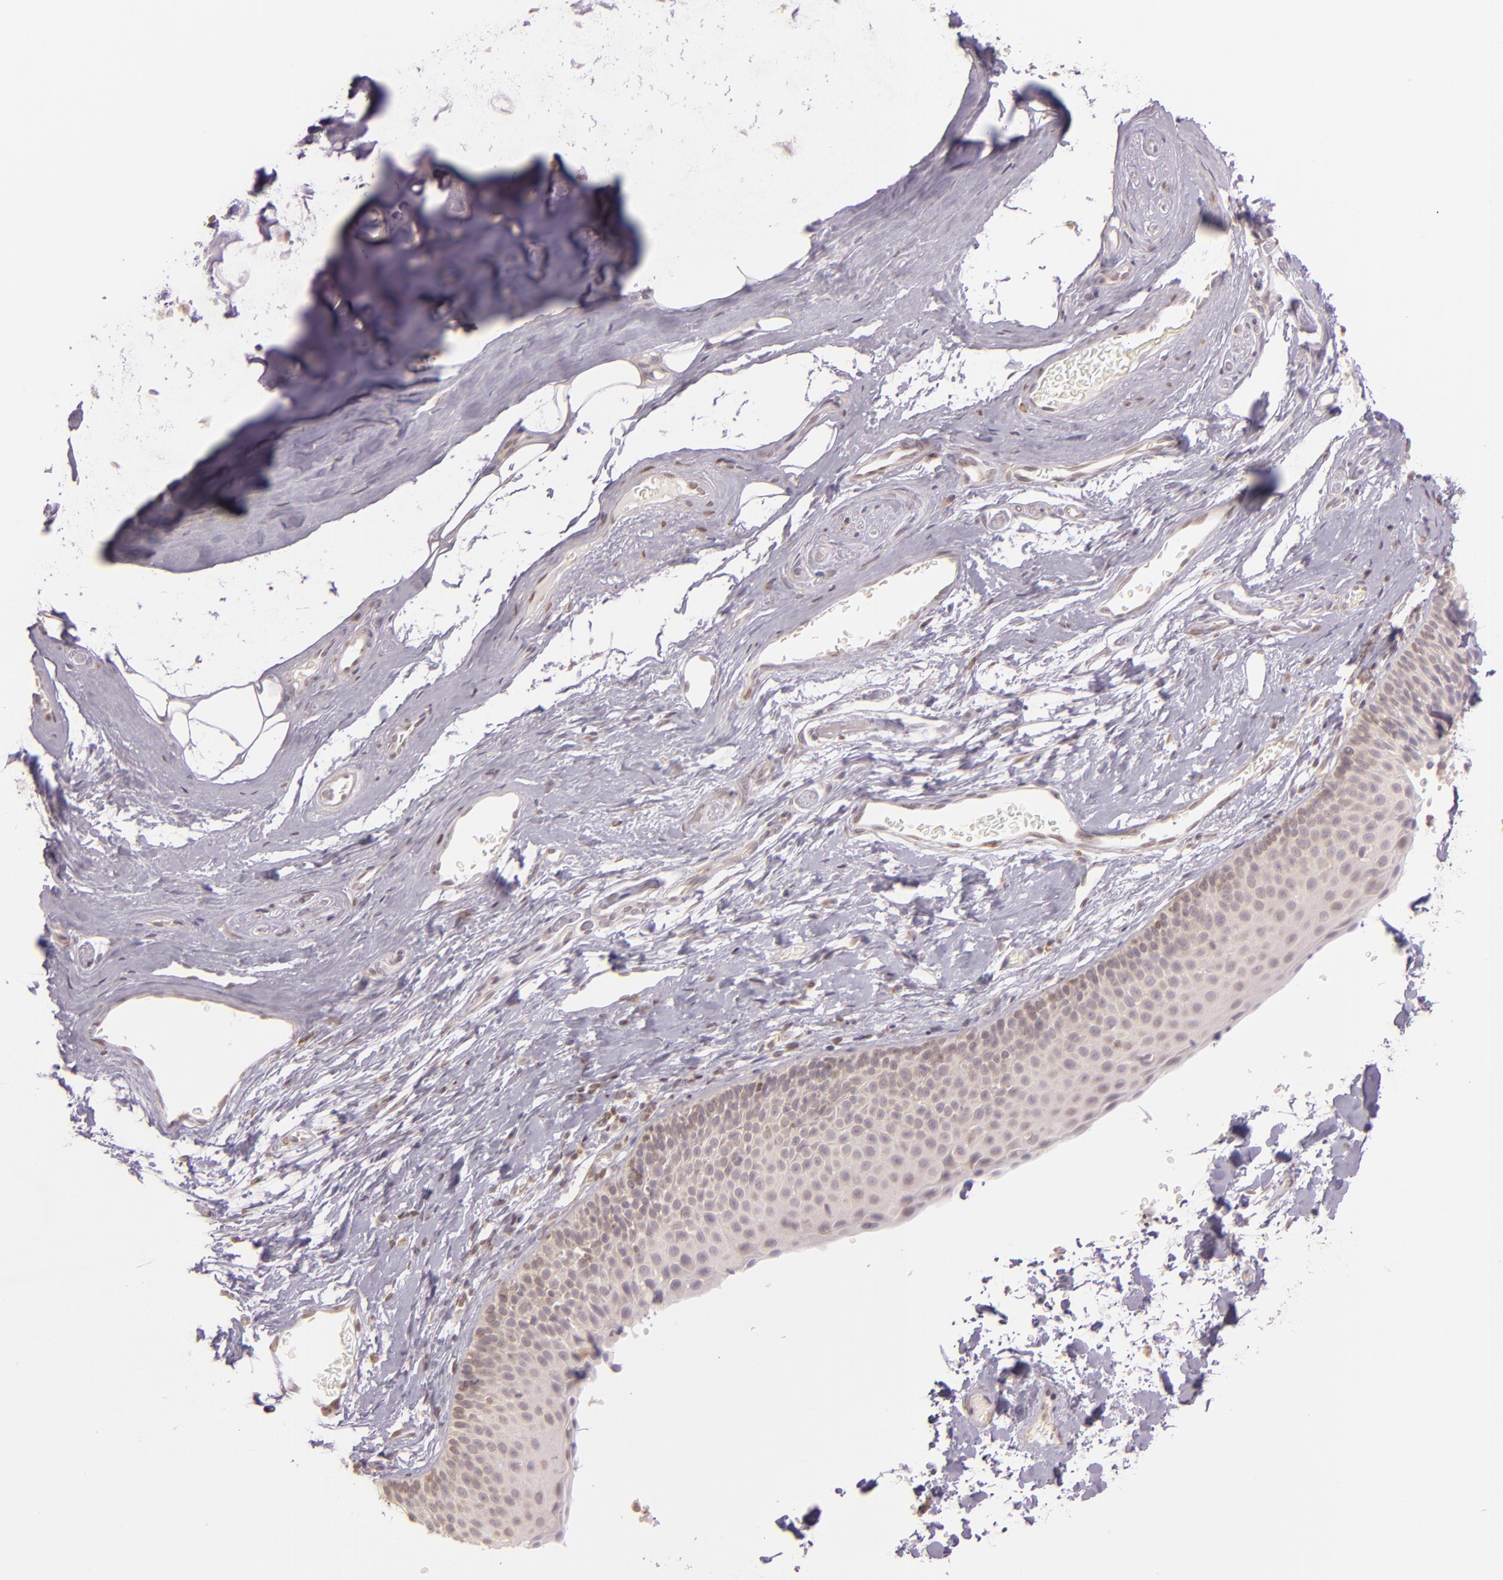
{"staining": {"intensity": "weak", "quantity": ">75%", "location": "cytoplasmic/membranous"}, "tissue": "nasopharynx", "cell_type": "Respiratory epithelial cells", "image_type": "normal", "snomed": [{"axis": "morphology", "description": "Normal tissue, NOS"}, {"axis": "morphology", "description": "Inflammation, NOS"}, {"axis": "morphology", "description": "Malignant melanoma, Metastatic site"}, {"axis": "topography", "description": "Nasopharynx"}], "caption": "Protein expression analysis of unremarkable nasopharynx shows weak cytoplasmic/membranous positivity in about >75% of respiratory epithelial cells.", "gene": "LGMN", "patient": {"sex": "female", "age": 55}}